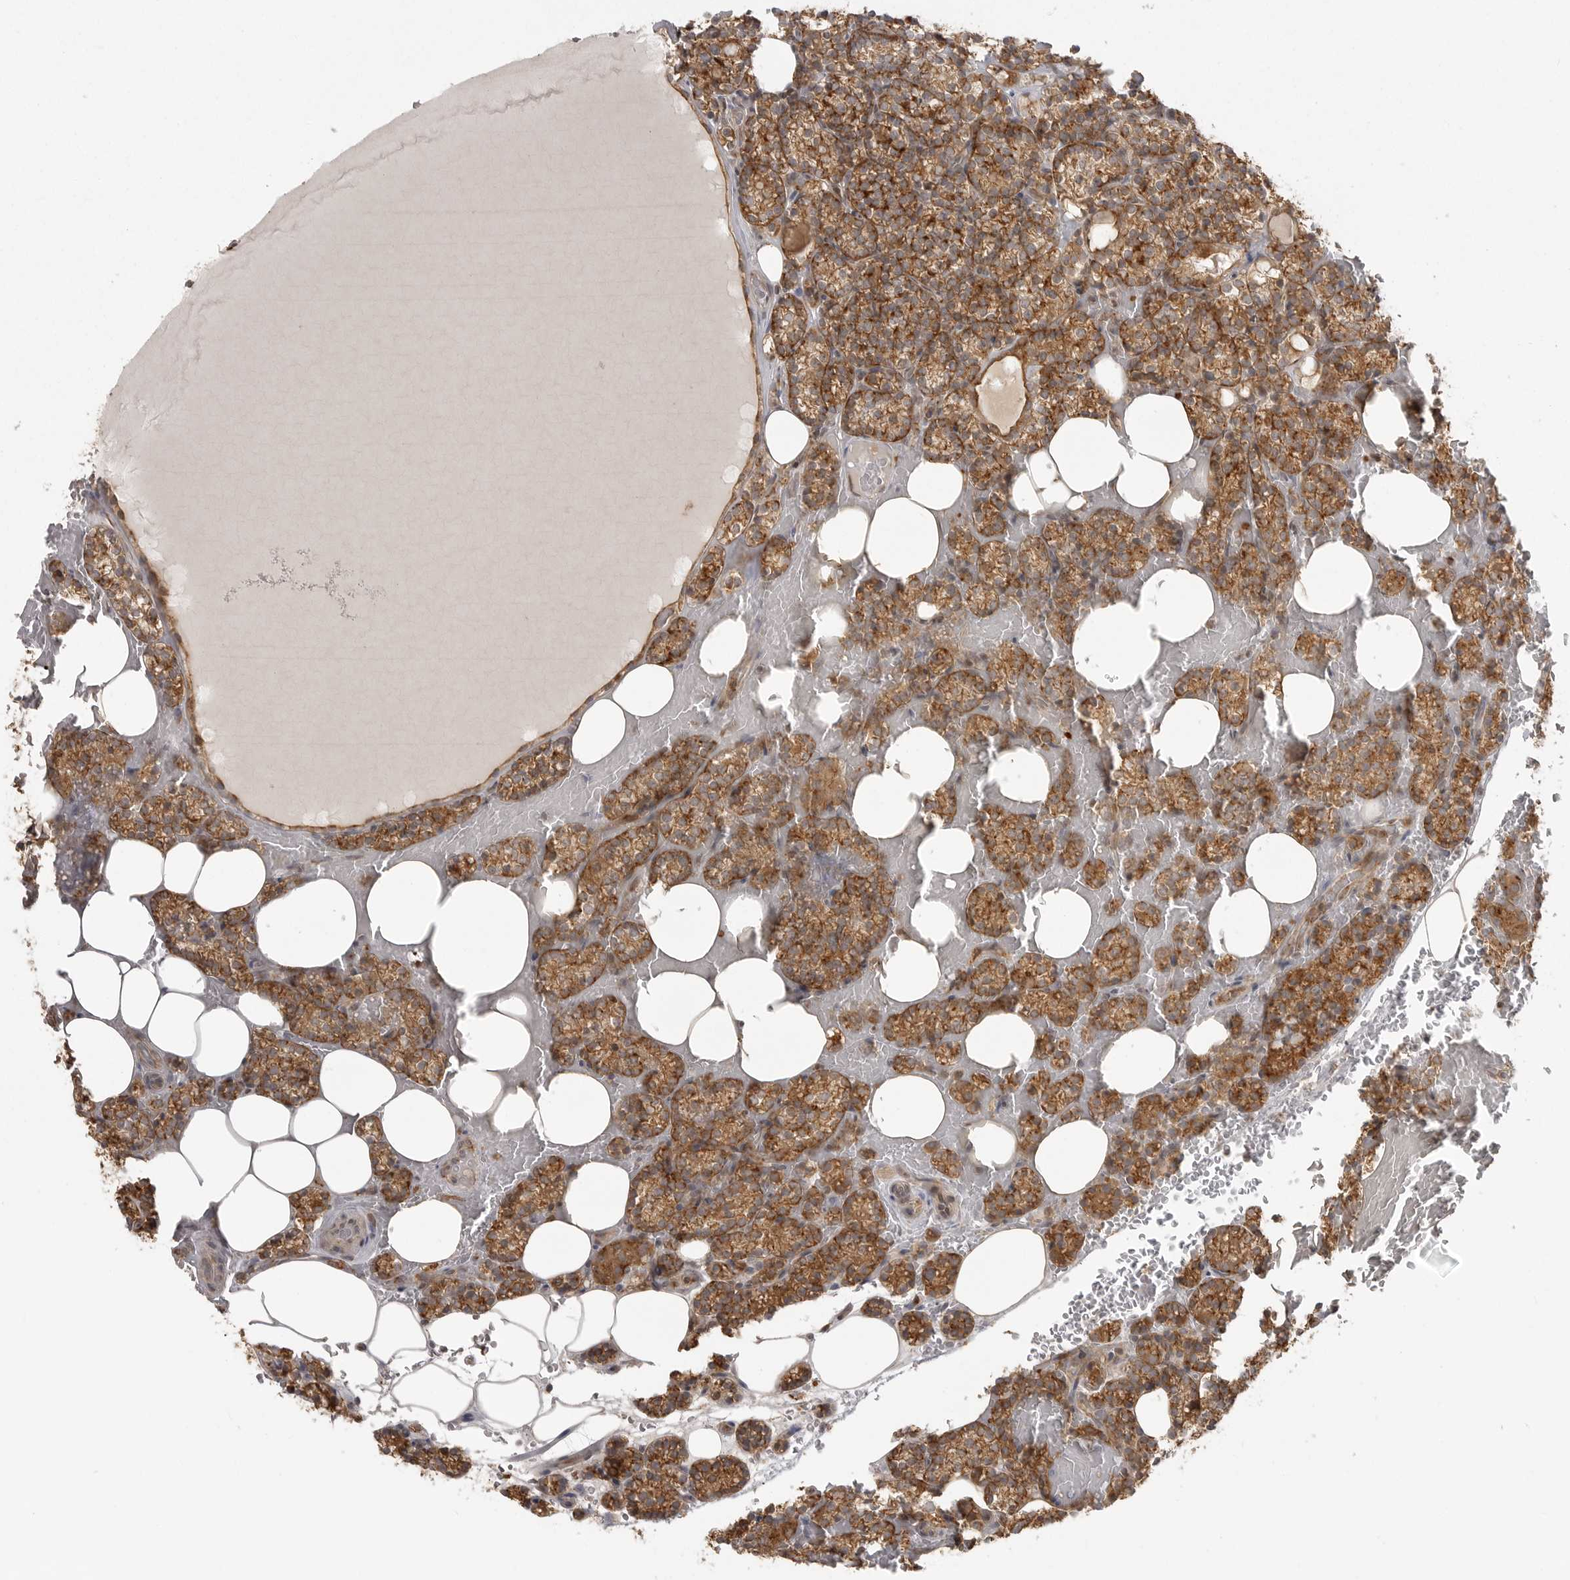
{"staining": {"intensity": "moderate", "quantity": ">75%", "location": "cytoplasmic/membranous"}, "tissue": "parathyroid gland", "cell_type": "Glandular cells", "image_type": "normal", "snomed": [{"axis": "morphology", "description": "Normal tissue, NOS"}, {"axis": "topography", "description": "Parathyroid gland"}], "caption": "The immunohistochemical stain highlights moderate cytoplasmic/membranous staining in glandular cells of normal parathyroid gland.", "gene": "FAT3", "patient": {"sex": "female", "age": 78}}